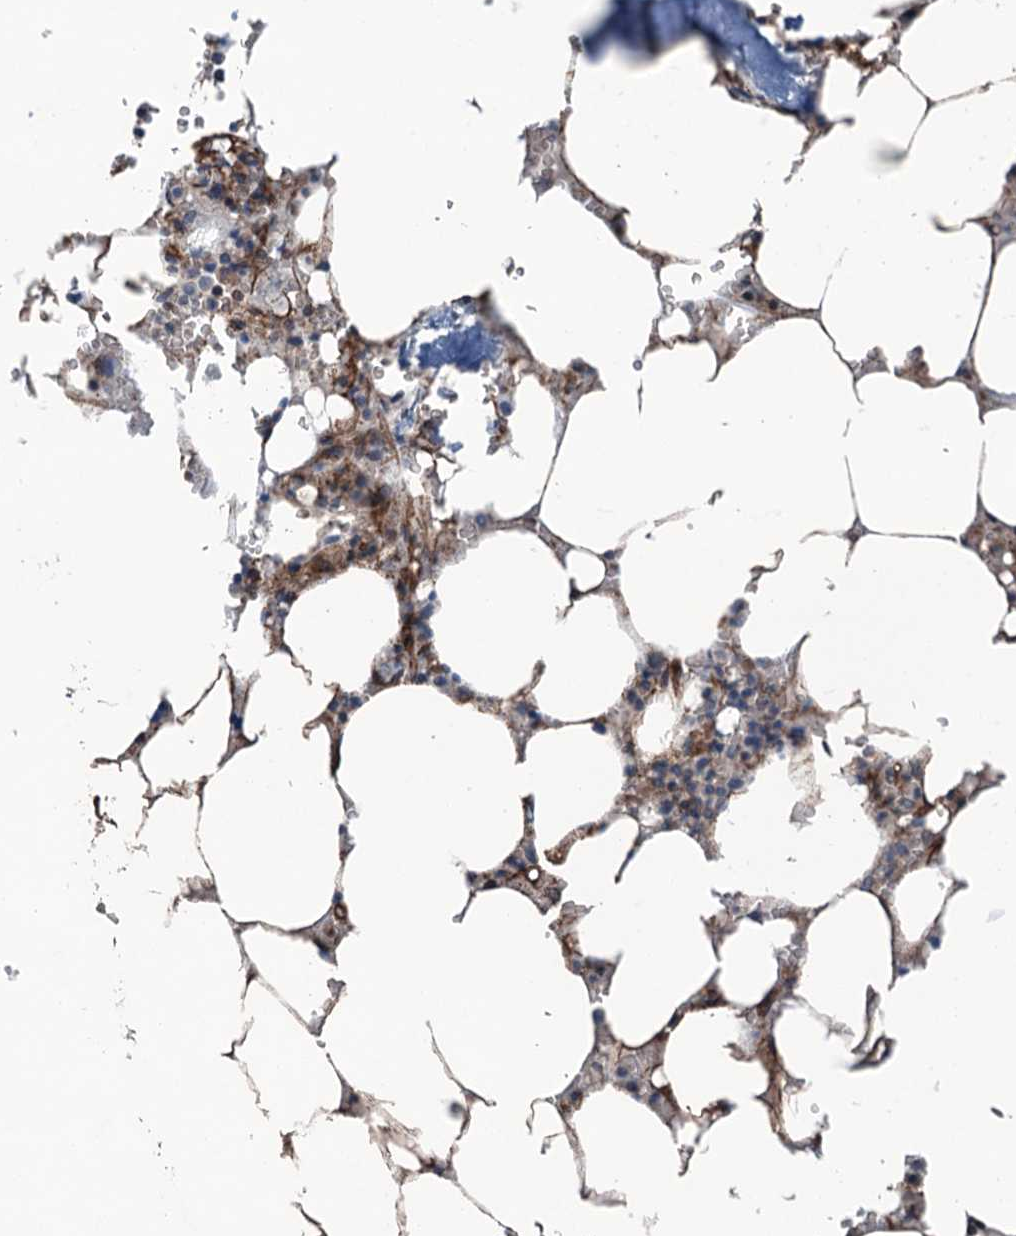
{"staining": {"intensity": "weak", "quantity": "25%-75%", "location": "cytoplasmic/membranous"}, "tissue": "bone marrow", "cell_type": "Hematopoietic cells", "image_type": "normal", "snomed": [{"axis": "morphology", "description": "Normal tissue, NOS"}, {"axis": "topography", "description": "Bone marrow"}], "caption": "Bone marrow stained with IHC demonstrates weak cytoplasmic/membranous expression in approximately 25%-75% of hematopoietic cells.", "gene": "NMRAL1", "patient": {"sex": "male", "age": 70}}